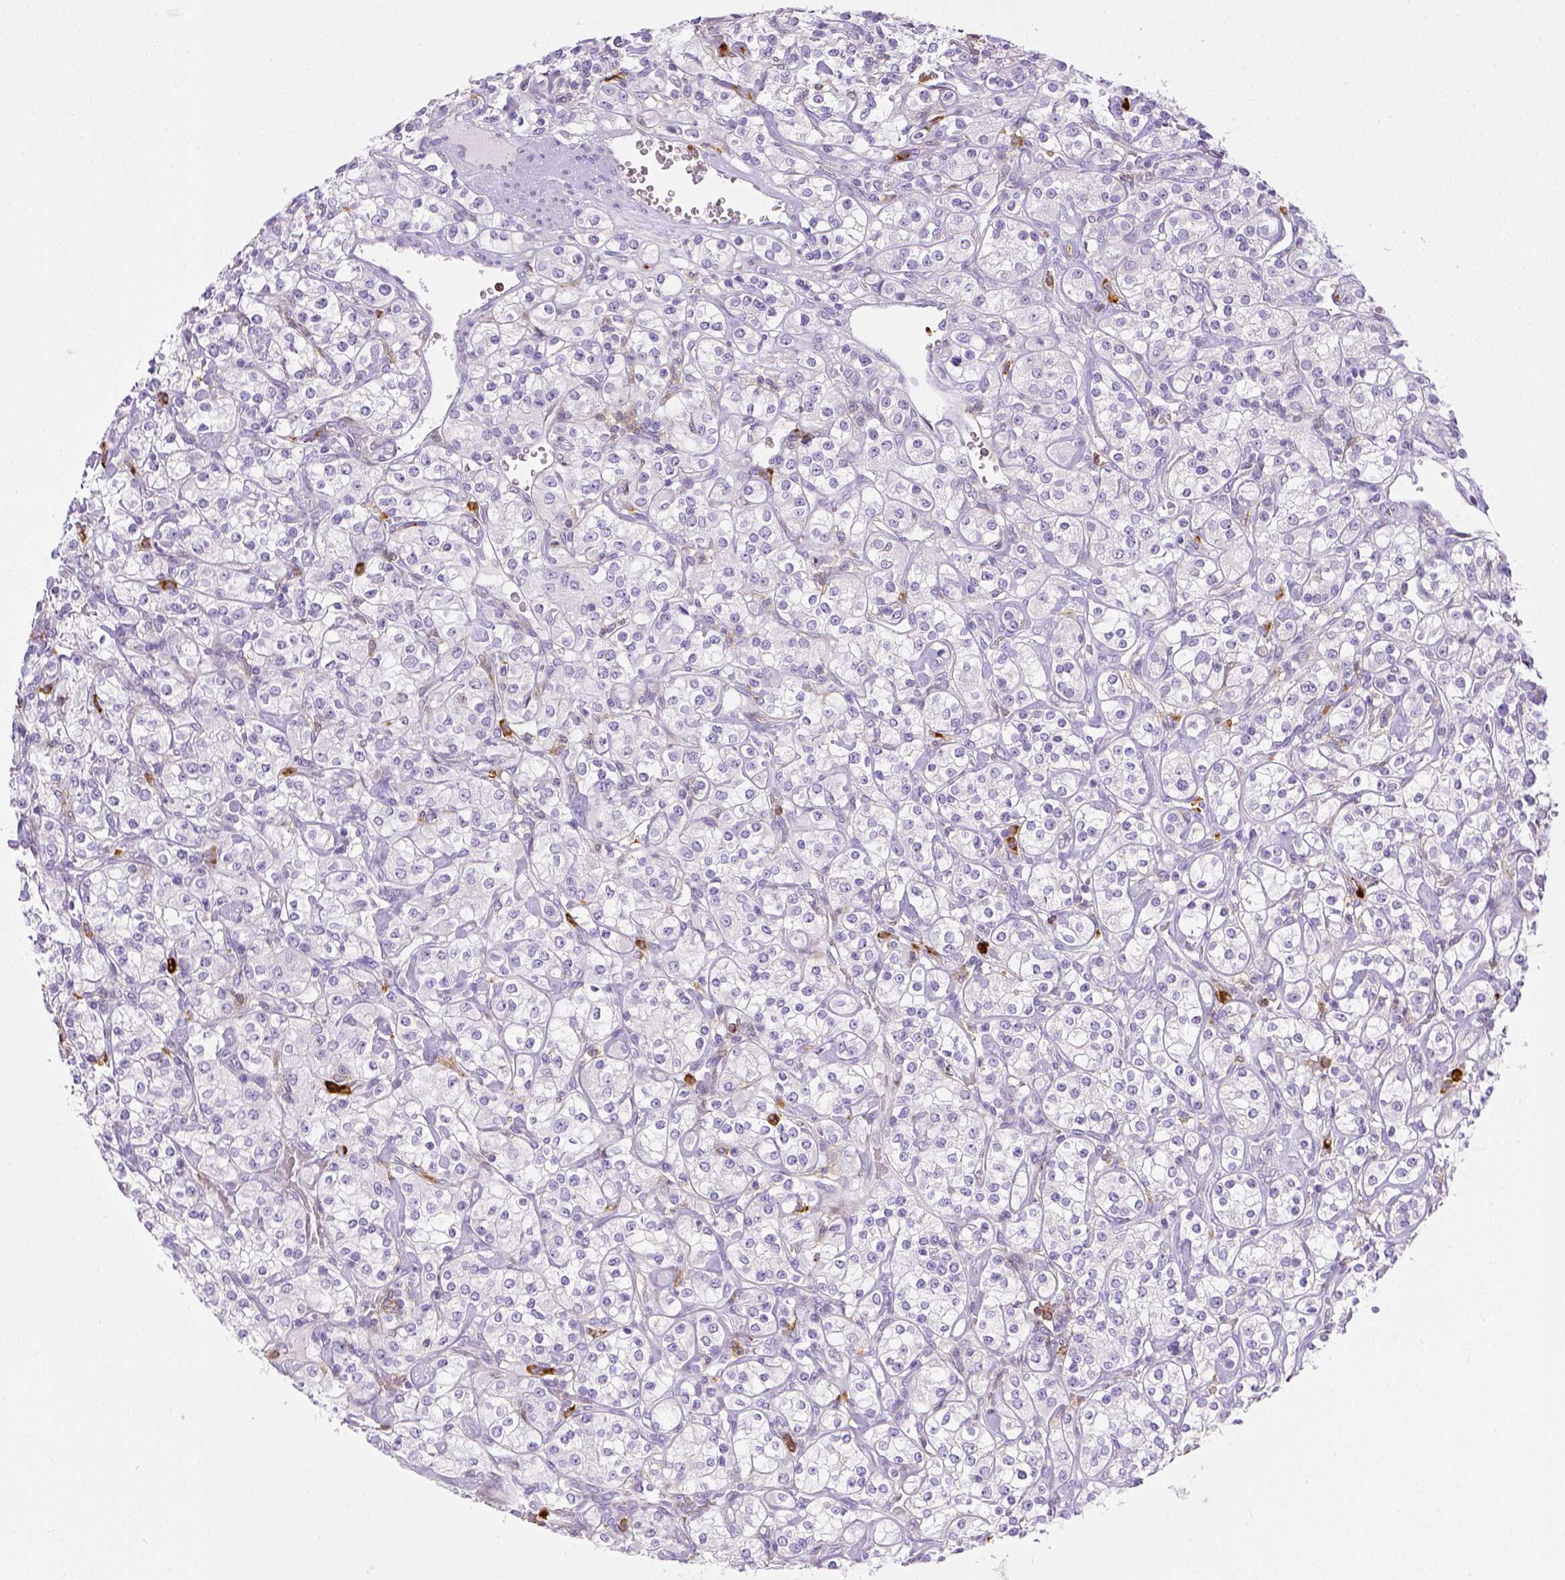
{"staining": {"intensity": "negative", "quantity": "none", "location": "none"}, "tissue": "renal cancer", "cell_type": "Tumor cells", "image_type": "cancer", "snomed": [{"axis": "morphology", "description": "Adenocarcinoma, NOS"}, {"axis": "topography", "description": "Kidney"}], "caption": "Immunohistochemistry photomicrograph of neoplastic tissue: human renal cancer stained with DAB (3,3'-diaminobenzidine) exhibits no significant protein staining in tumor cells.", "gene": "ITGAM", "patient": {"sex": "male", "age": 77}}